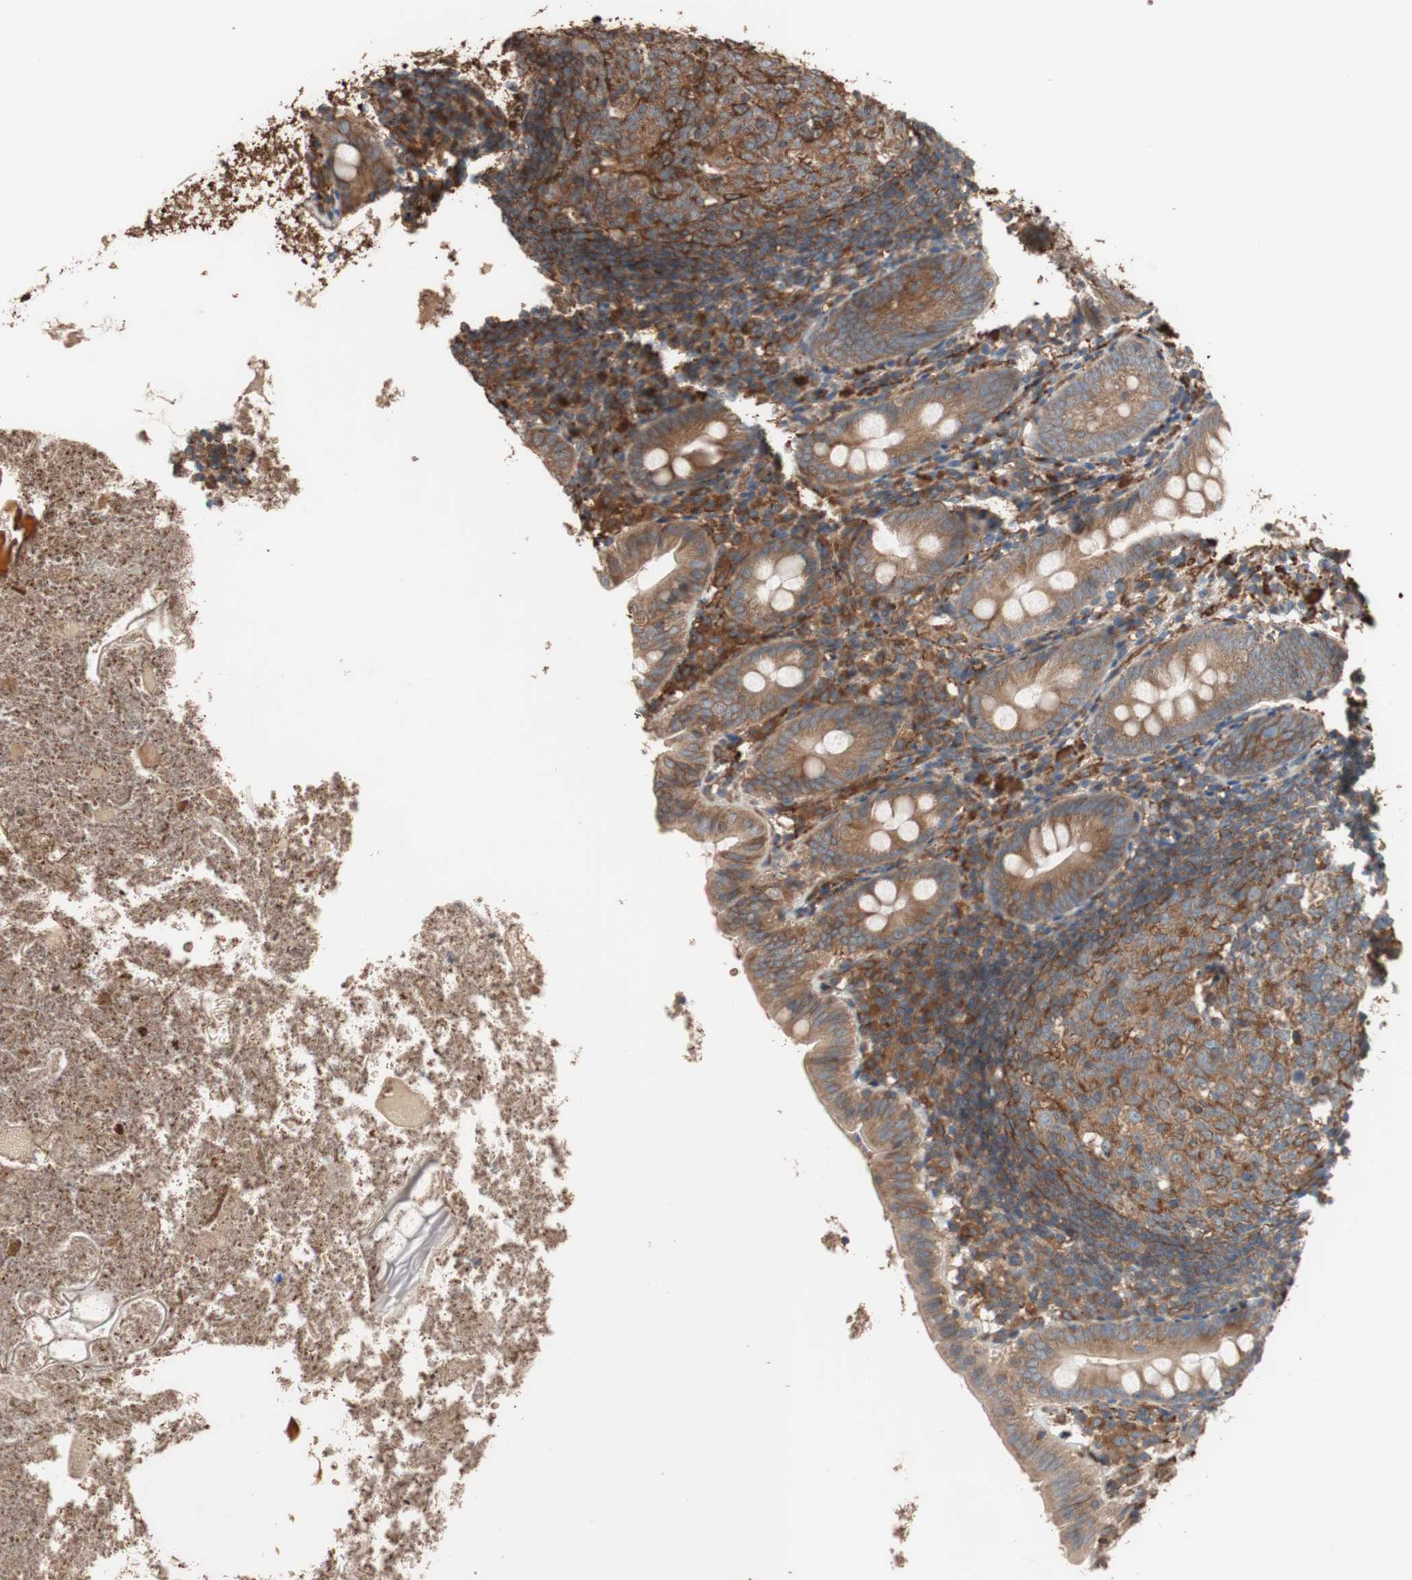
{"staining": {"intensity": "moderate", "quantity": ">75%", "location": "cytoplasmic/membranous"}, "tissue": "appendix", "cell_type": "Glandular cells", "image_type": "normal", "snomed": [{"axis": "morphology", "description": "Normal tissue, NOS"}, {"axis": "topography", "description": "Appendix"}], "caption": "A high-resolution image shows immunohistochemistry (IHC) staining of normal appendix, which exhibits moderate cytoplasmic/membranous expression in approximately >75% of glandular cells.", "gene": "GPSM2", "patient": {"sex": "female", "age": 10}}